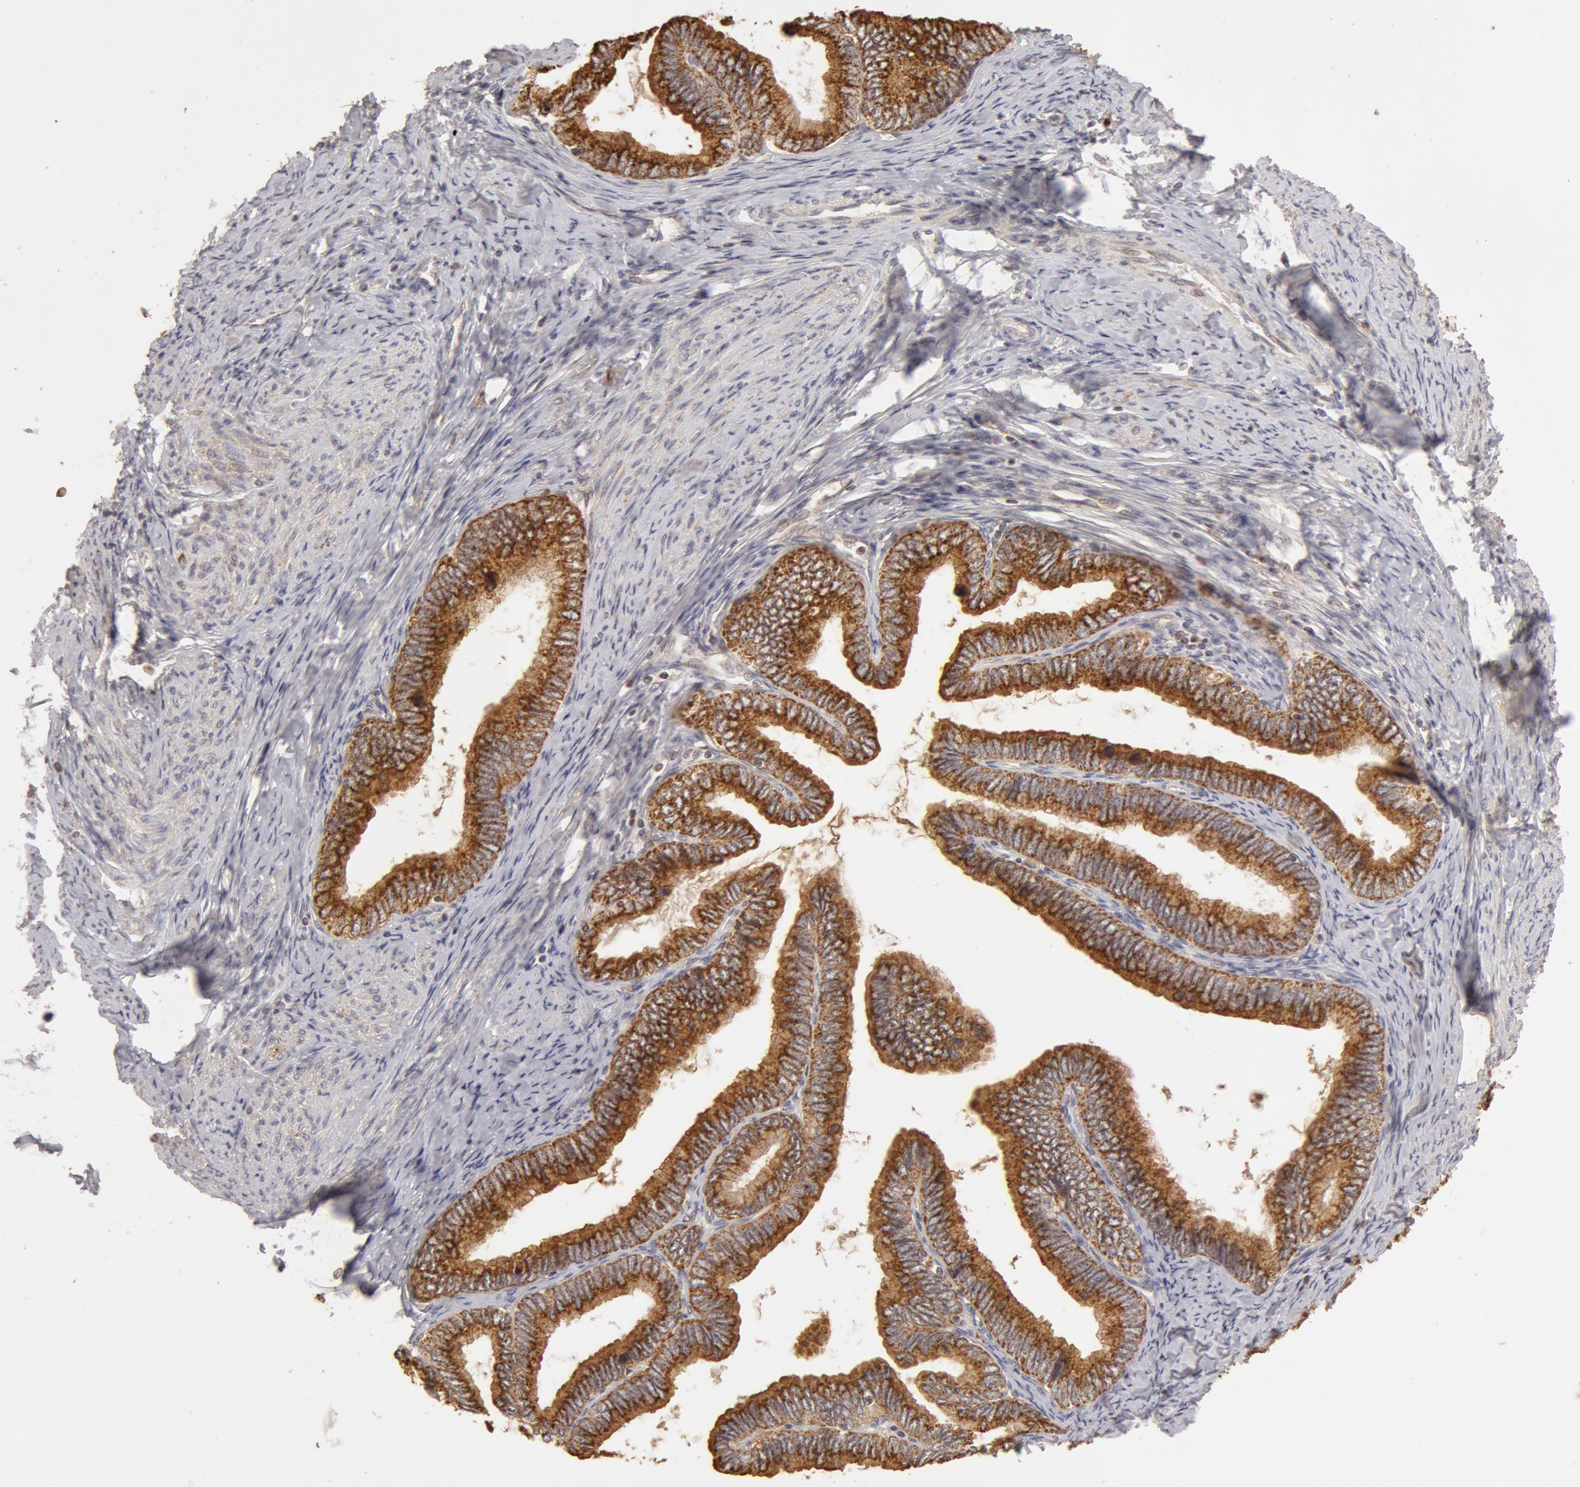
{"staining": {"intensity": "moderate", "quantity": ">75%", "location": "cytoplasmic/membranous"}, "tissue": "cervical cancer", "cell_type": "Tumor cells", "image_type": "cancer", "snomed": [{"axis": "morphology", "description": "Adenocarcinoma, NOS"}, {"axis": "topography", "description": "Cervix"}], "caption": "Cervical cancer (adenocarcinoma) stained for a protein shows moderate cytoplasmic/membranous positivity in tumor cells. (brown staining indicates protein expression, while blue staining denotes nuclei).", "gene": "ADPRH", "patient": {"sex": "female", "age": 49}}